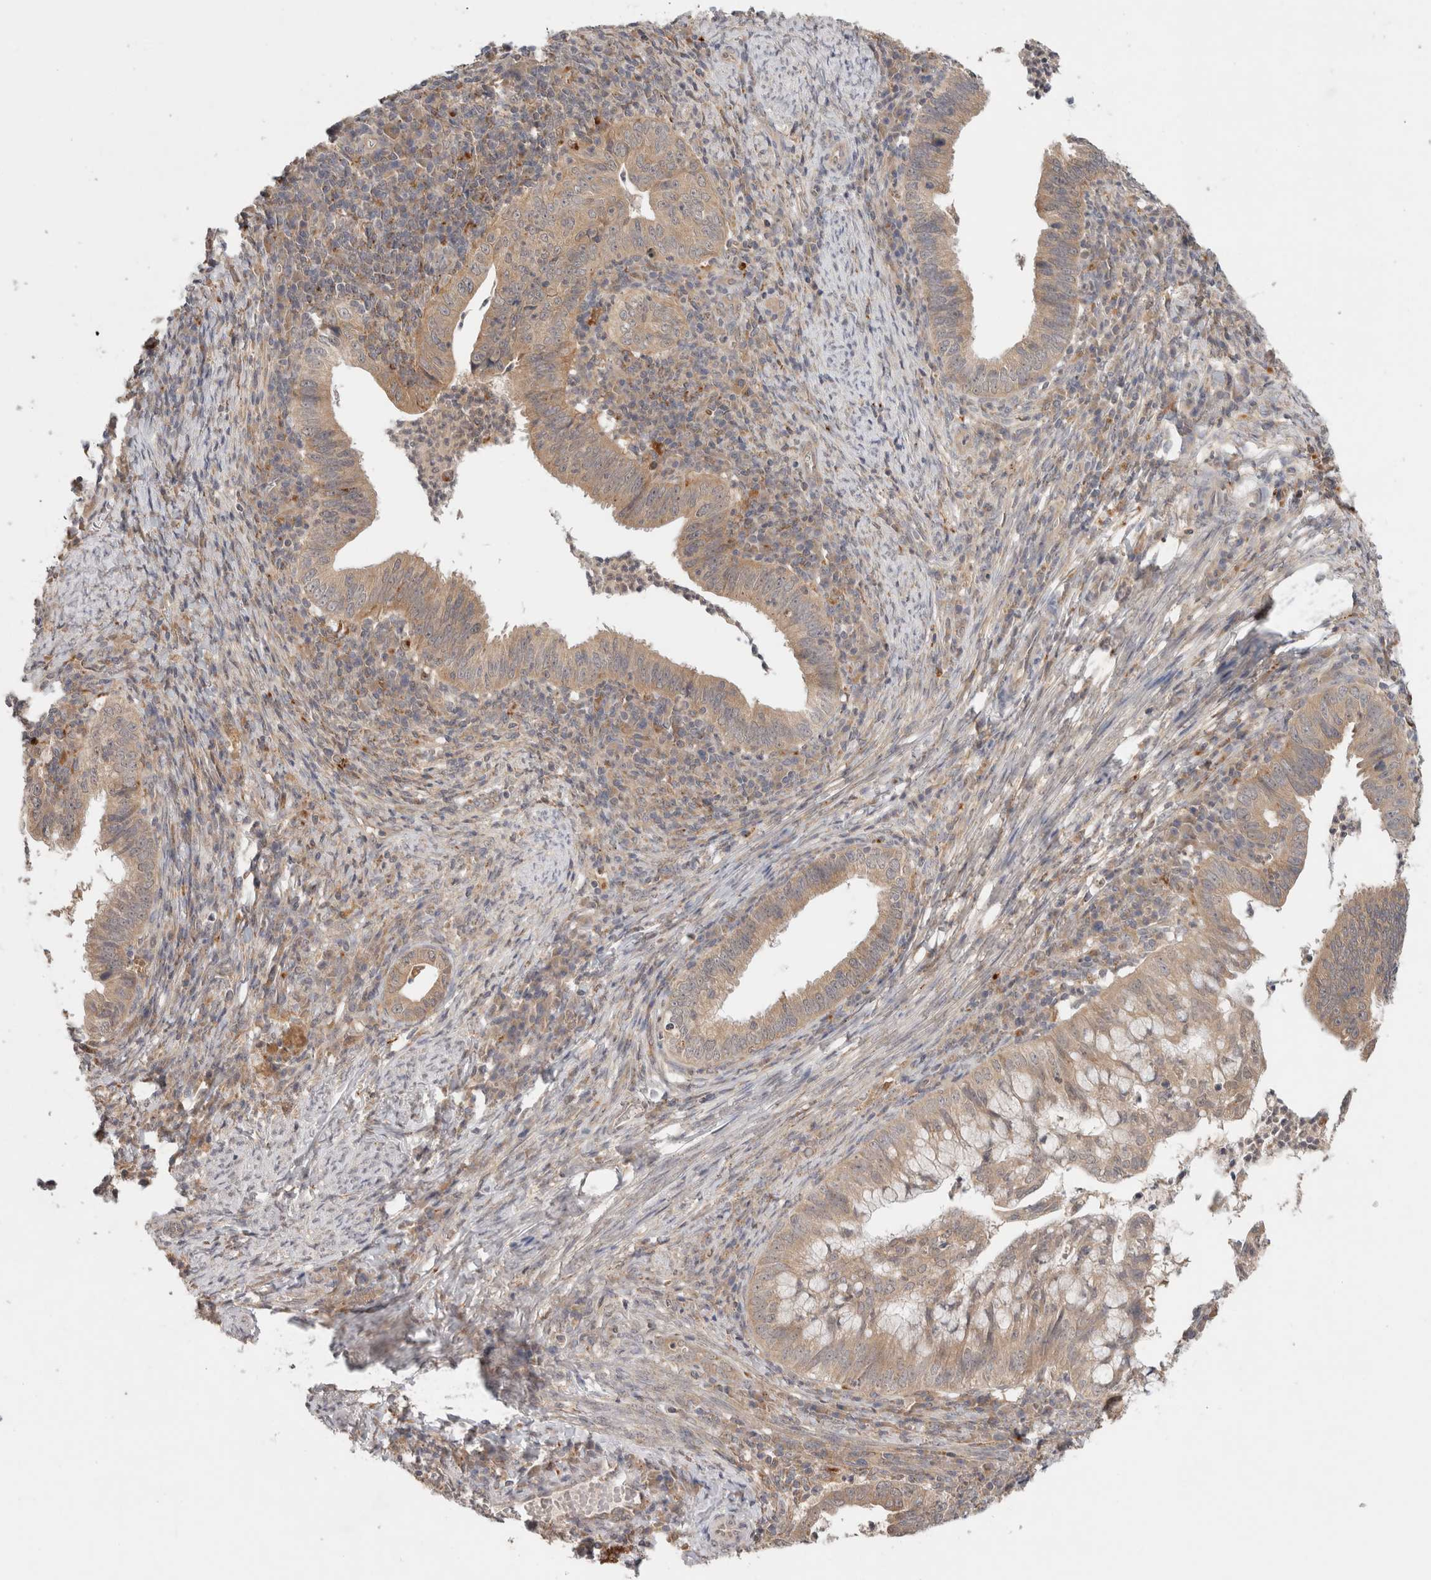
{"staining": {"intensity": "weak", "quantity": ">75%", "location": "cytoplasmic/membranous"}, "tissue": "cervical cancer", "cell_type": "Tumor cells", "image_type": "cancer", "snomed": [{"axis": "morphology", "description": "Adenocarcinoma, NOS"}, {"axis": "topography", "description": "Cervix"}], "caption": "Immunohistochemical staining of cervical adenocarcinoma reveals low levels of weak cytoplasmic/membranous expression in about >75% of tumor cells.", "gene": "SGK1", "patient": {"sex": "female", "age": 36}}